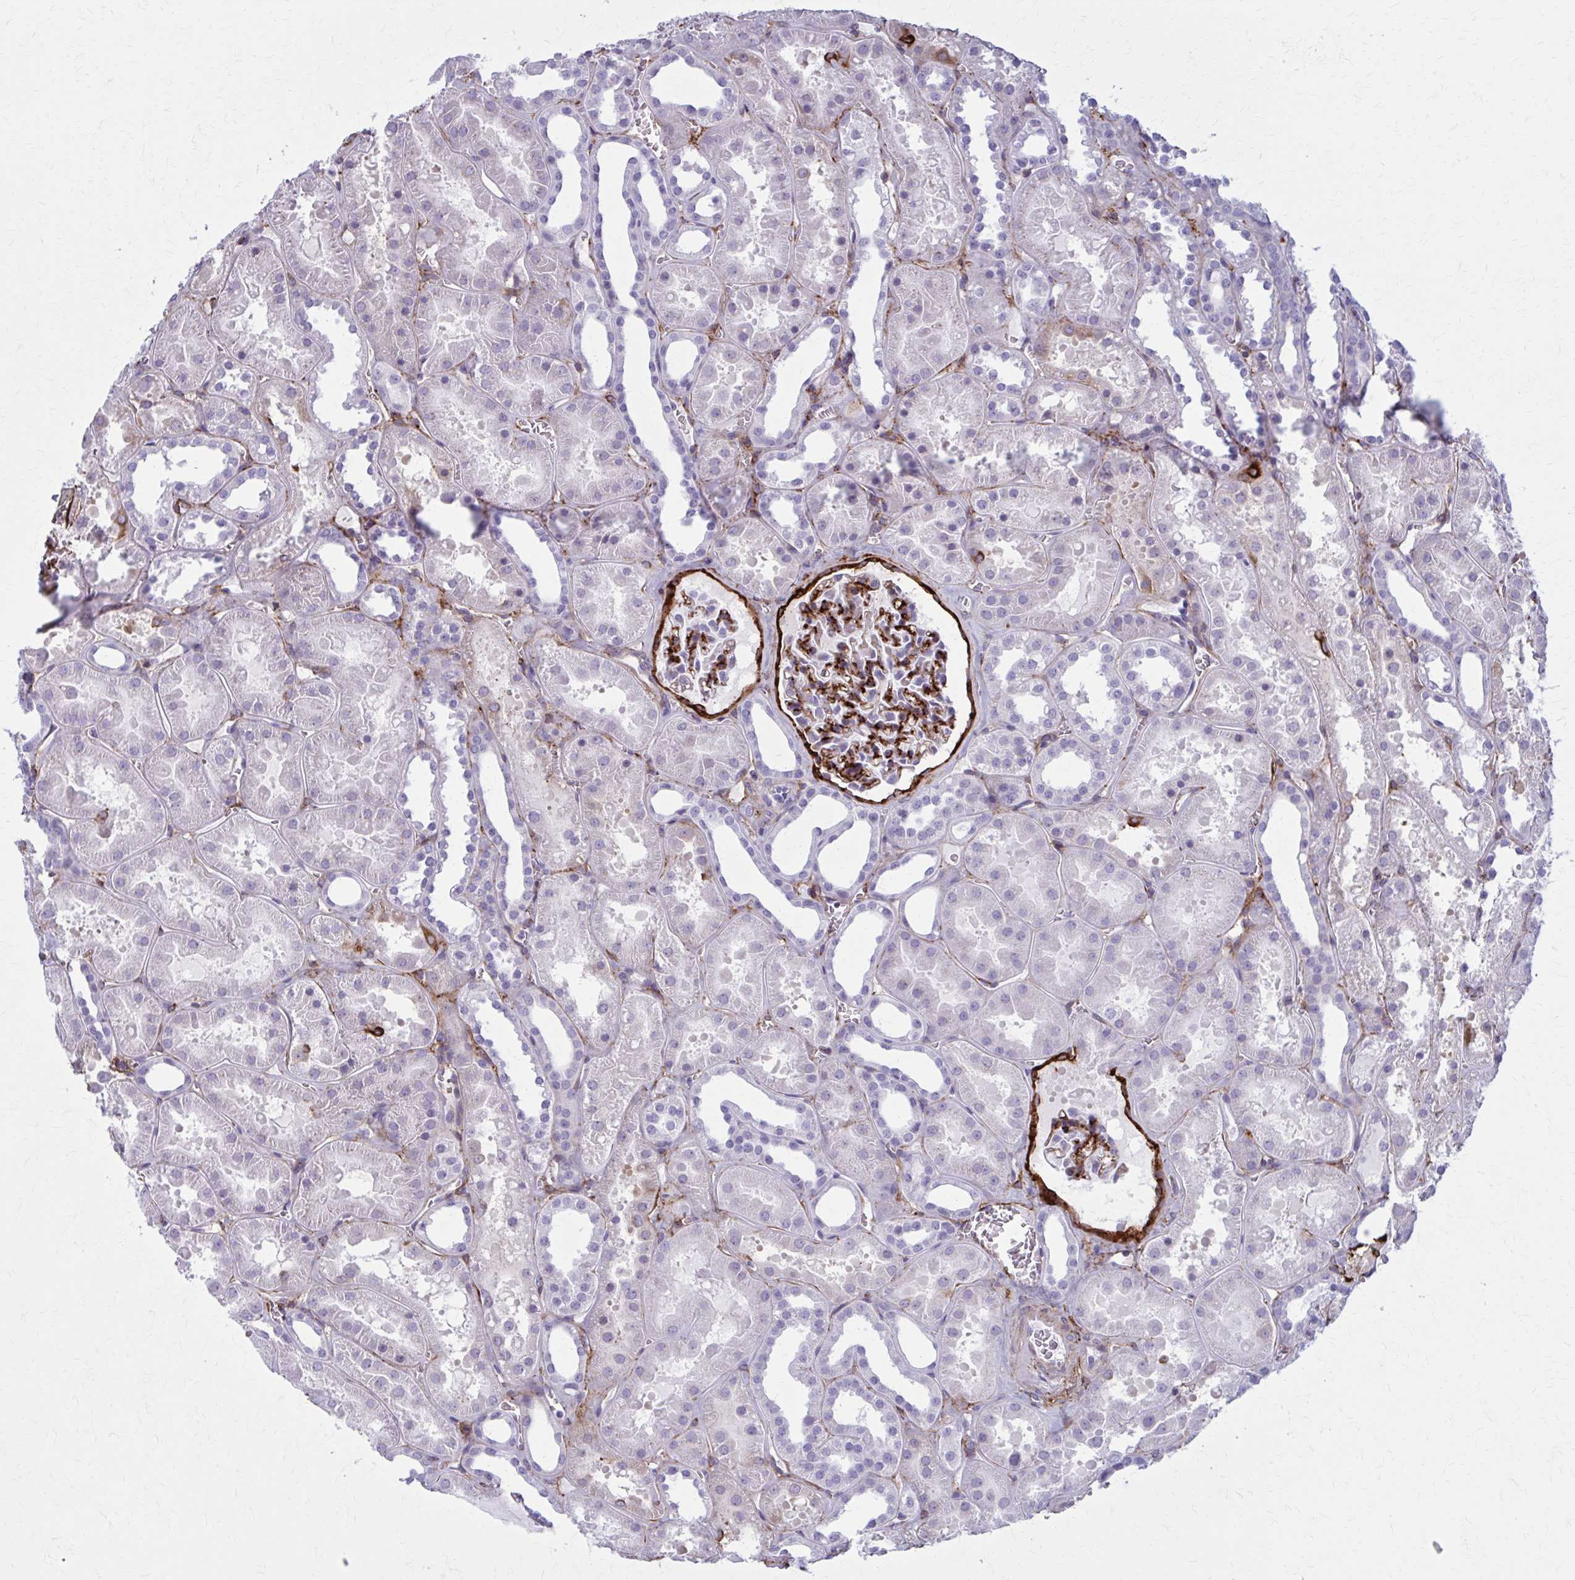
{"staining": {"intensity": "strong", "quantity": "25%-75%", "location": "cytoplasmic/membranous"}, "tissue": "kidney", "cell_type": "Cells in glomeruli", "image_type": "normal", "snomed": [{"axis": "morphology", "description": "Normal tissue, NOS"}, {"axis": "topography", "description": "Kidney"}], "caption": "DAB (3,3'-diaminobenzidine) immunohistochemical staining of benign human kidney shows strong cytoplasmic/membranous protein expression in about 25%-75% of cells in glomeruli.", "gene": "AKAP12", "patient": {"sex": "female", "age": 41}}